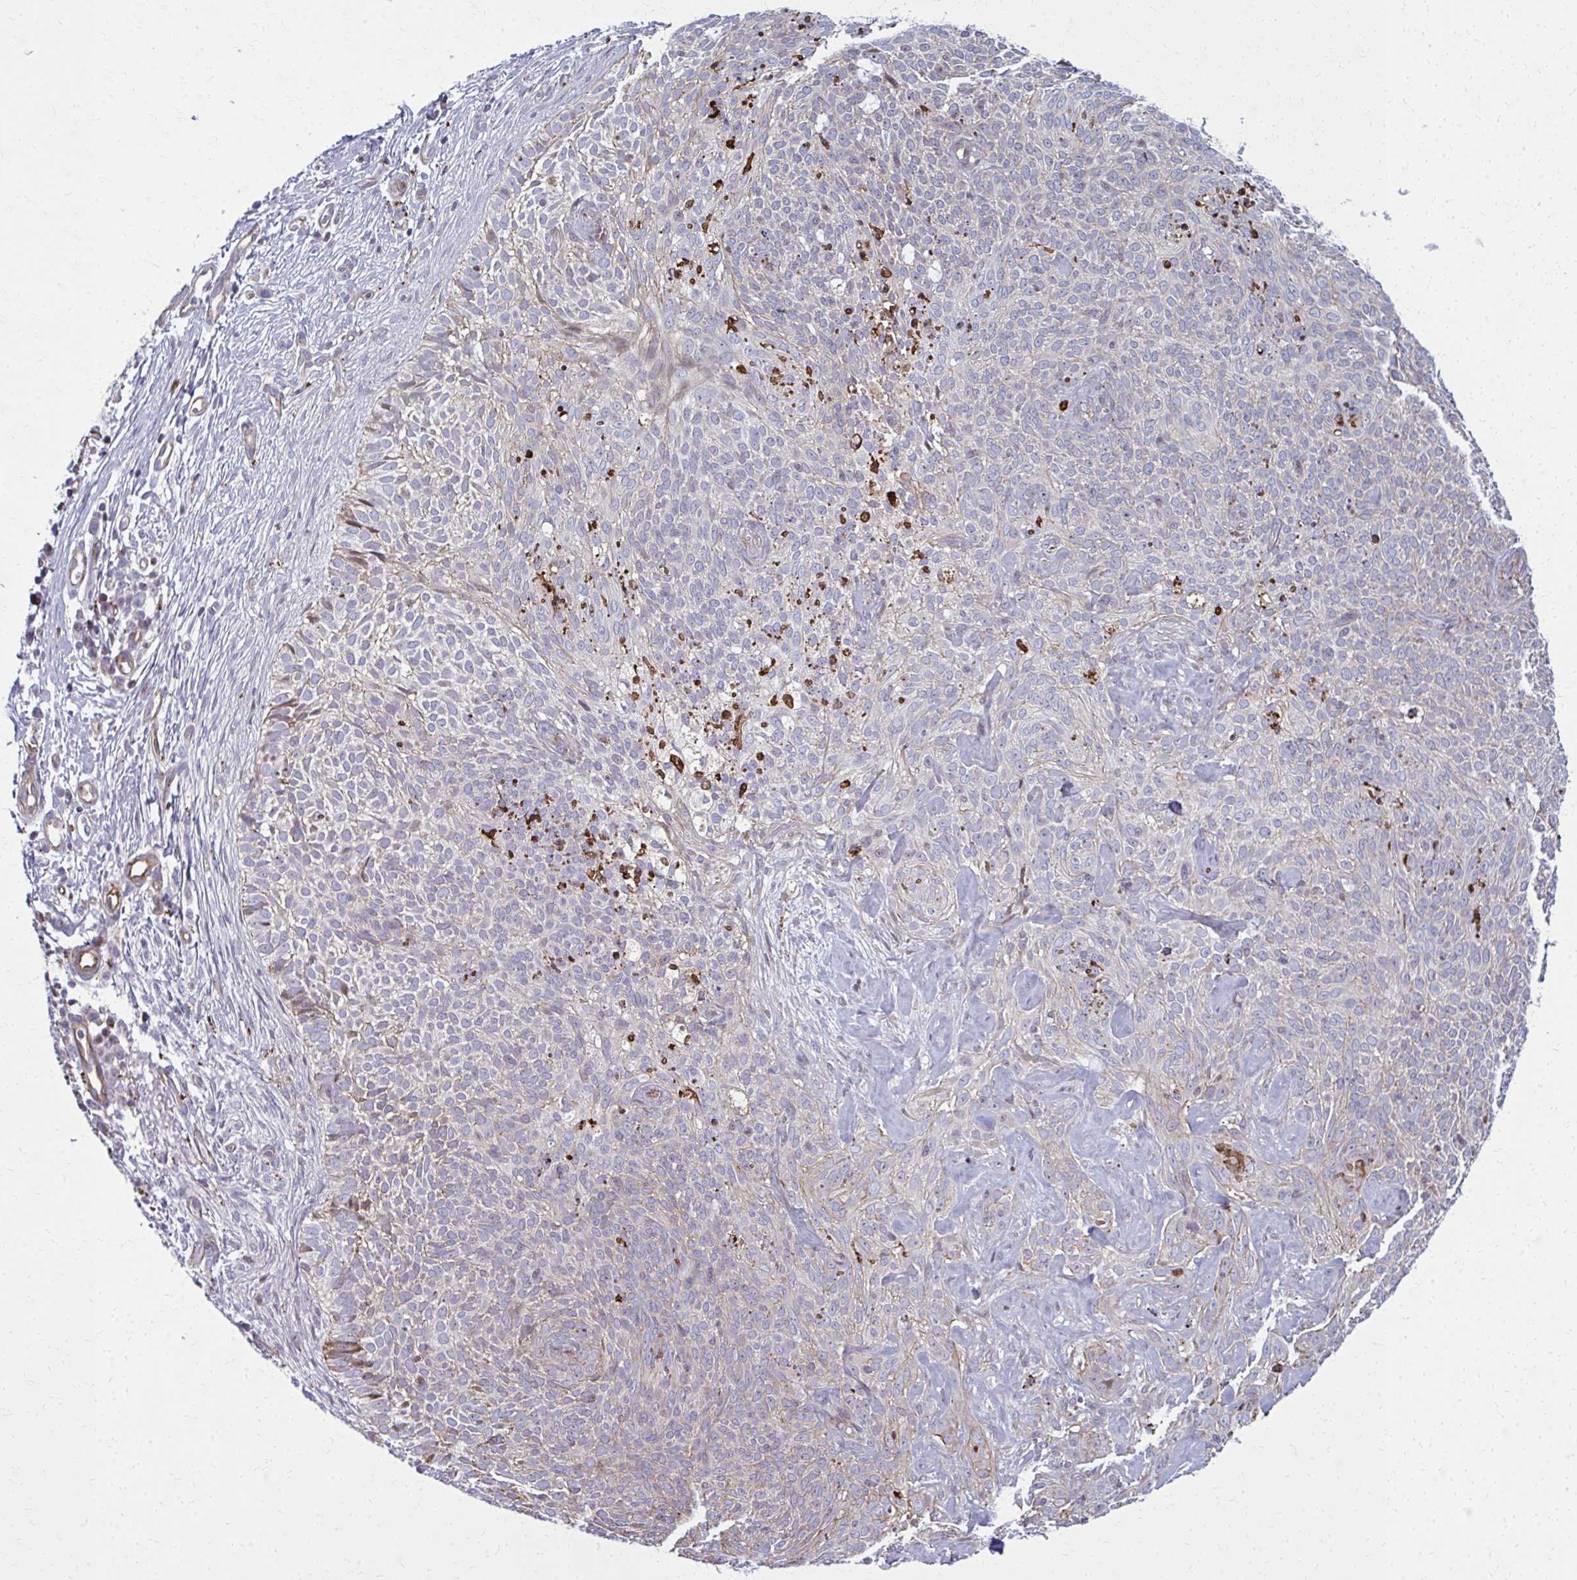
{"staining": {"intensity": "weak", "quantity": "25%-75%", "location": "cytoplasmic/membranous"}, "tissue": "skin cancer", "cell_type": "Tumor cells", "image_type": "cancer", "snomed": [{"axis": "morphology", "description": "Basal cell carcinoma"}, {"axis": "topography", "description": "Skin"}, {"axis": "topography", "description": "Skin of face"}], "caption": "A low amount of weak cytoplasmic/membranous staining is identified in approximately 25%-75% of tumor cells in skin cancer tissue.", "gene": "LRRC4B", "patient": {"sex": "female", "age": 82}}